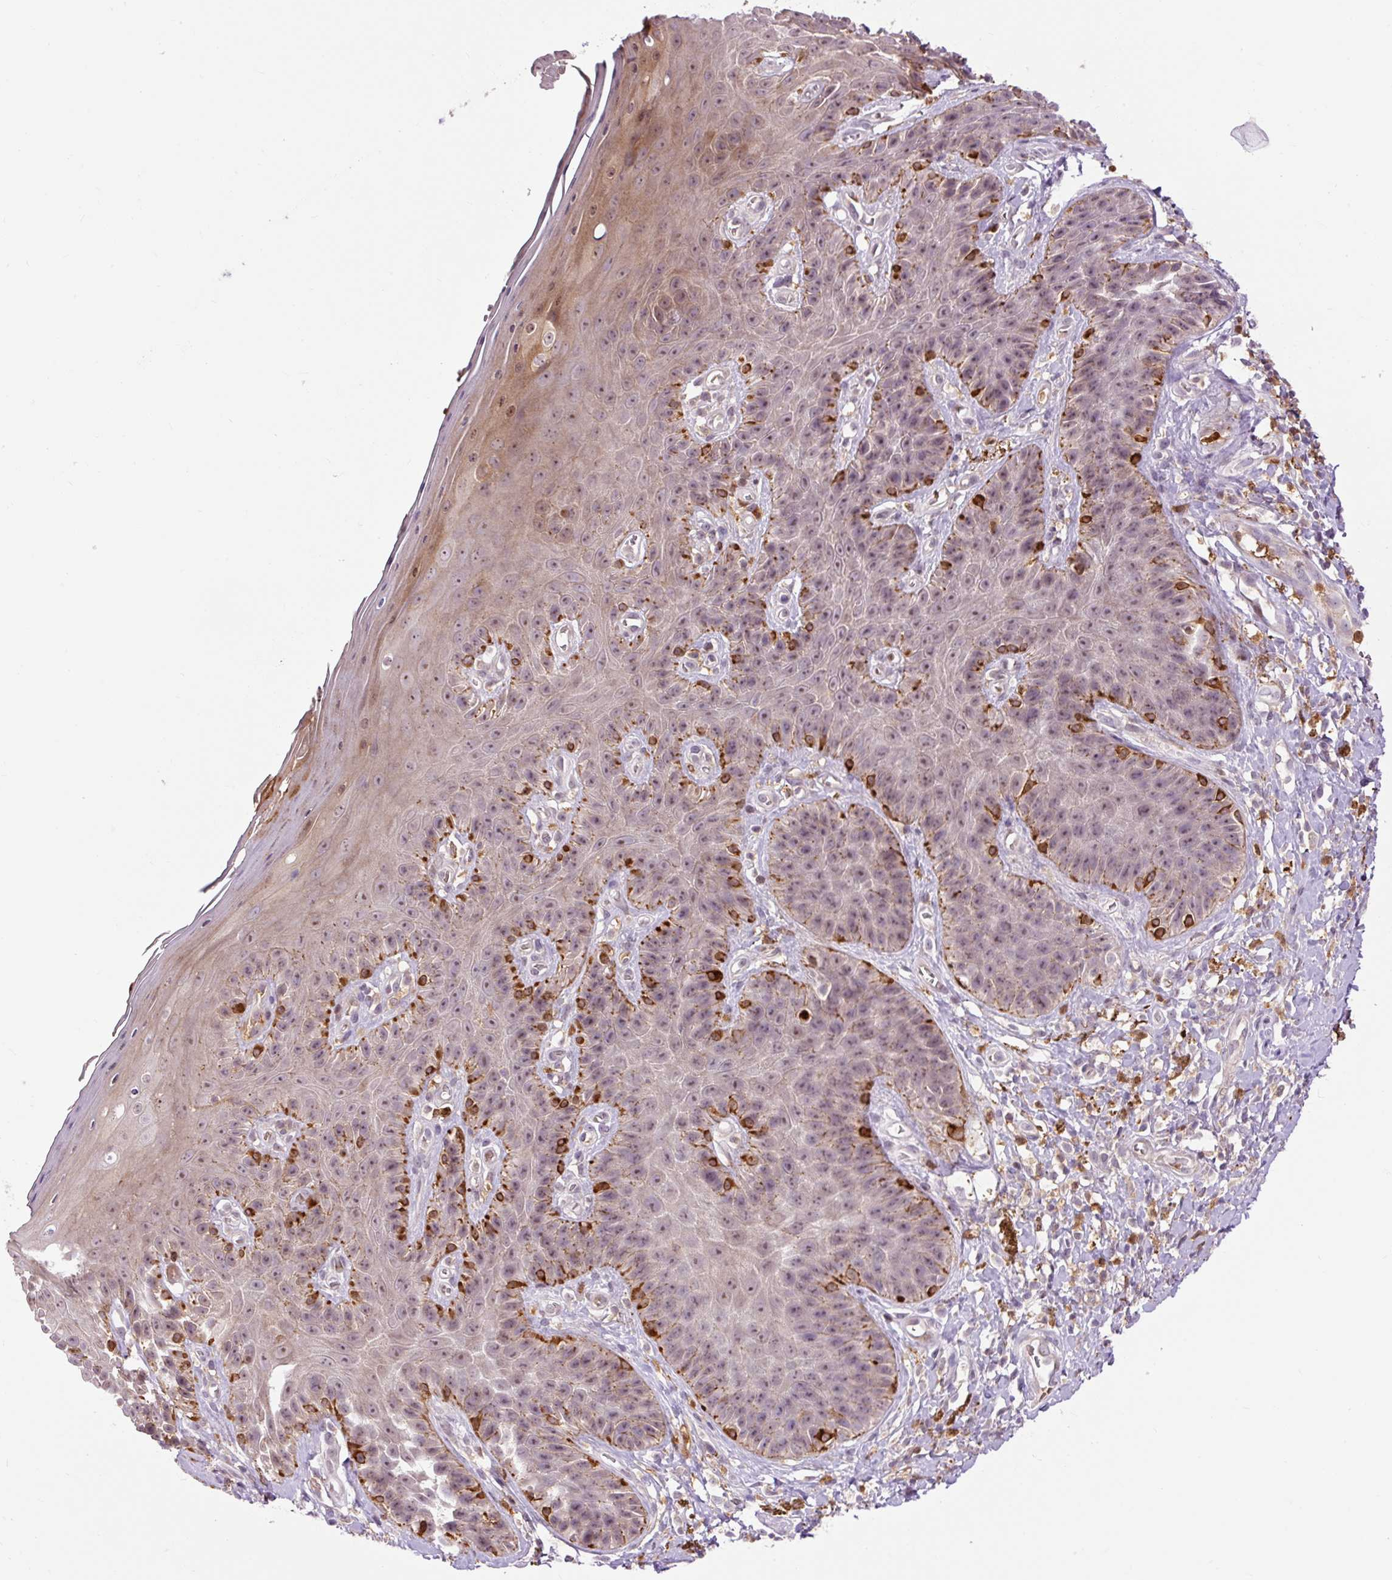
{"staining": {"intensity": "strong", "quantity": "<25%", "location": "cytoplasmic/membranous"}, "tissue": "skin", "cell_type": "Epidermal cells", "image_type": "normal", "snomed": [{"axis": "morphology", "description": "Normal tissue, NOS"}, {"axis": "topography", "description": "Anal"}, {"axis": "topography", "description": "Peripheral nerve tissue"}], "caption": "An image of skin stained for a protein exhibits strong cytoplasmic/membranous brown staining in epidermal cells.", "gene": "CEBPZ", "patient": {"sex": "male", "age": 53}}